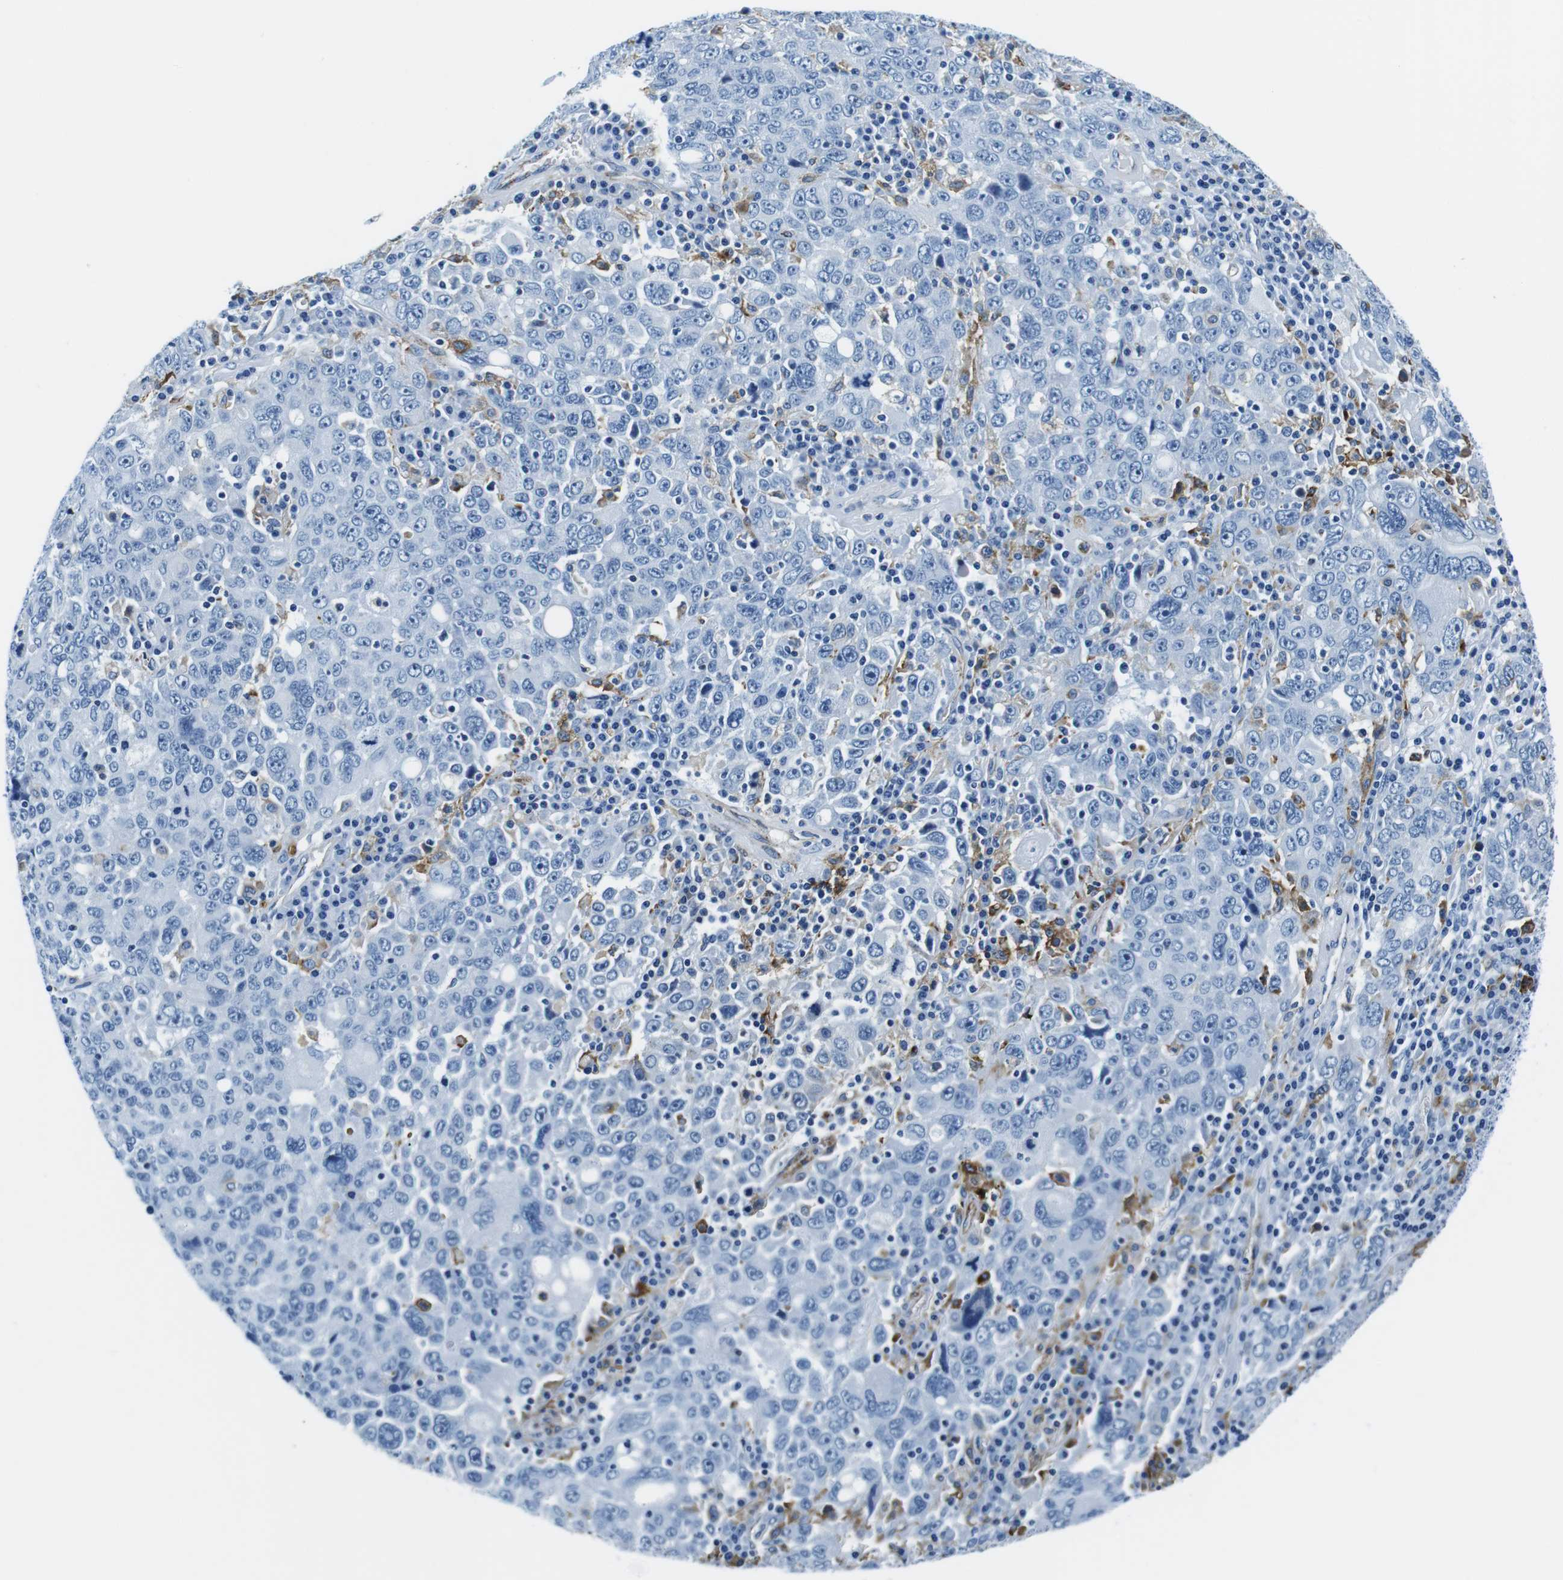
{"staining": {"intensity": "negative", "quantity": "none", "location": "none"}, "tissue": "ovarian cancer", "cell_type": "Tumor cells", "image_type": "cancer", "snomed": [{"axis": "morphology", "description": "Carcinoma, endometroid"}, {"axis": "topography", "description": "Ovary"}], "caption": "Tumor cells are negative for brown protein staining in ovarian cancer.", "gene": "HLA-DRB1", "patient": {"sex": "female", "age": 62}}